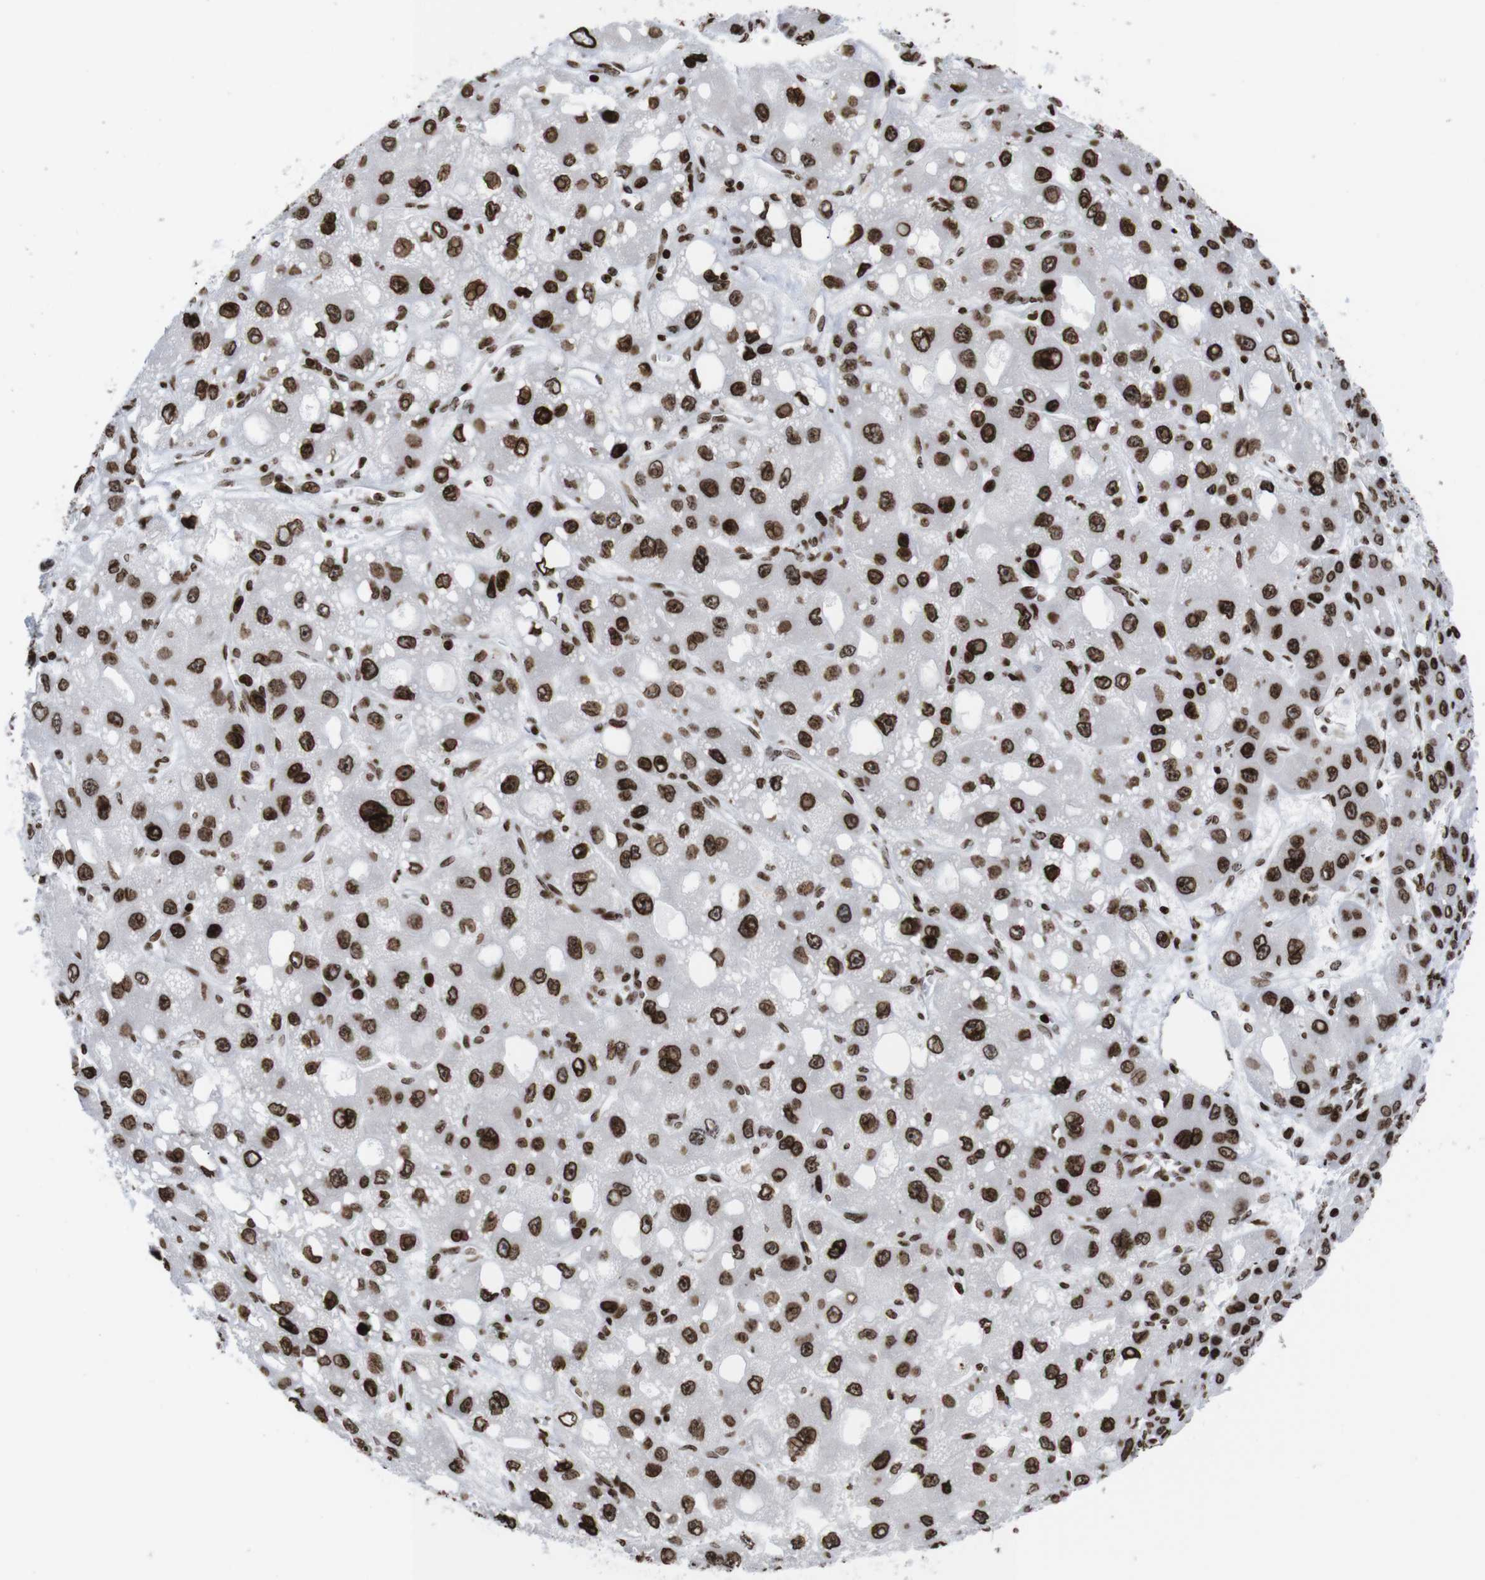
{"staining": {"intensity": "strong", "quantity": ">75%", "location": "cytoplasmic/membranous,nuclear"}, "tissue": "liver cancer", "cell_type": "Tumor cells", "image_type": "cancer", "snomed": [{"axis": "morphology", "description": "Carcinoma, Hepatocellular, NOS"}, {"axis": "topography", "description": "Liver"}], "caption": "Strong cytoplasmic/membranous and nuclear protein expression is seen in about >75% of tumor cells in hepatocellular carcinoma (liver).", "gene": "H1-4", "patient": {"sex": "male", "age": 55}}